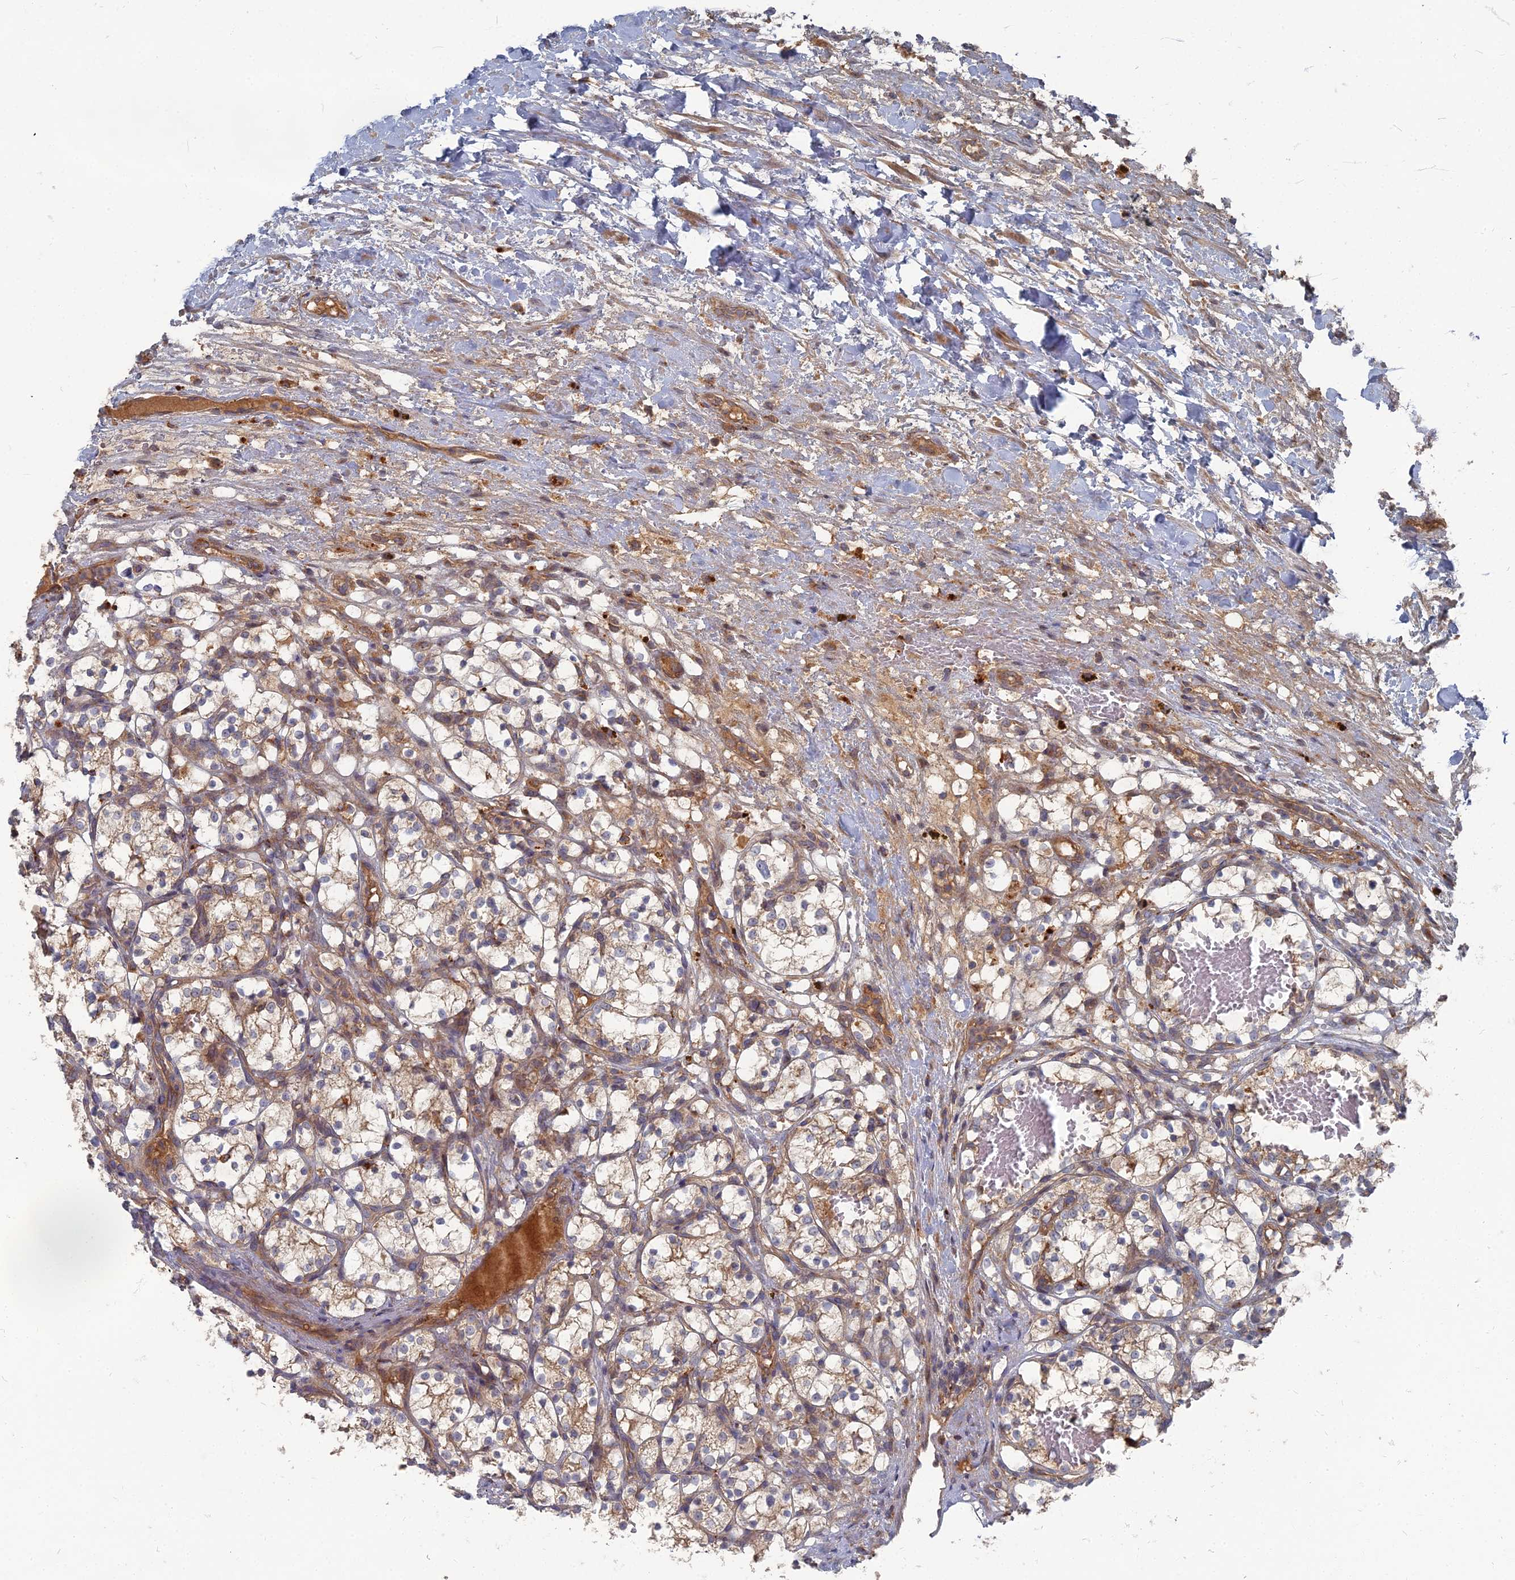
{"staining": {"intensity": "weak", "quantity": "<25%", "location": "cytoplasmic/membranous"}, "tissue": "renal cancer", "cell_type": "Tumor cells", "image_type": "cancer", "snomed": [{"axis": "morphology", "description": "Adenocarcinoma, NOS"}, {"axis": "topography", "description": "Kidney"}], "caption": "Renal adenocarcinoma was stained to show a protein in brown. There is no significant positivity in tumor cells.", "gene": "PPCDC", "patient": {"sex": "female", "age": 69}}